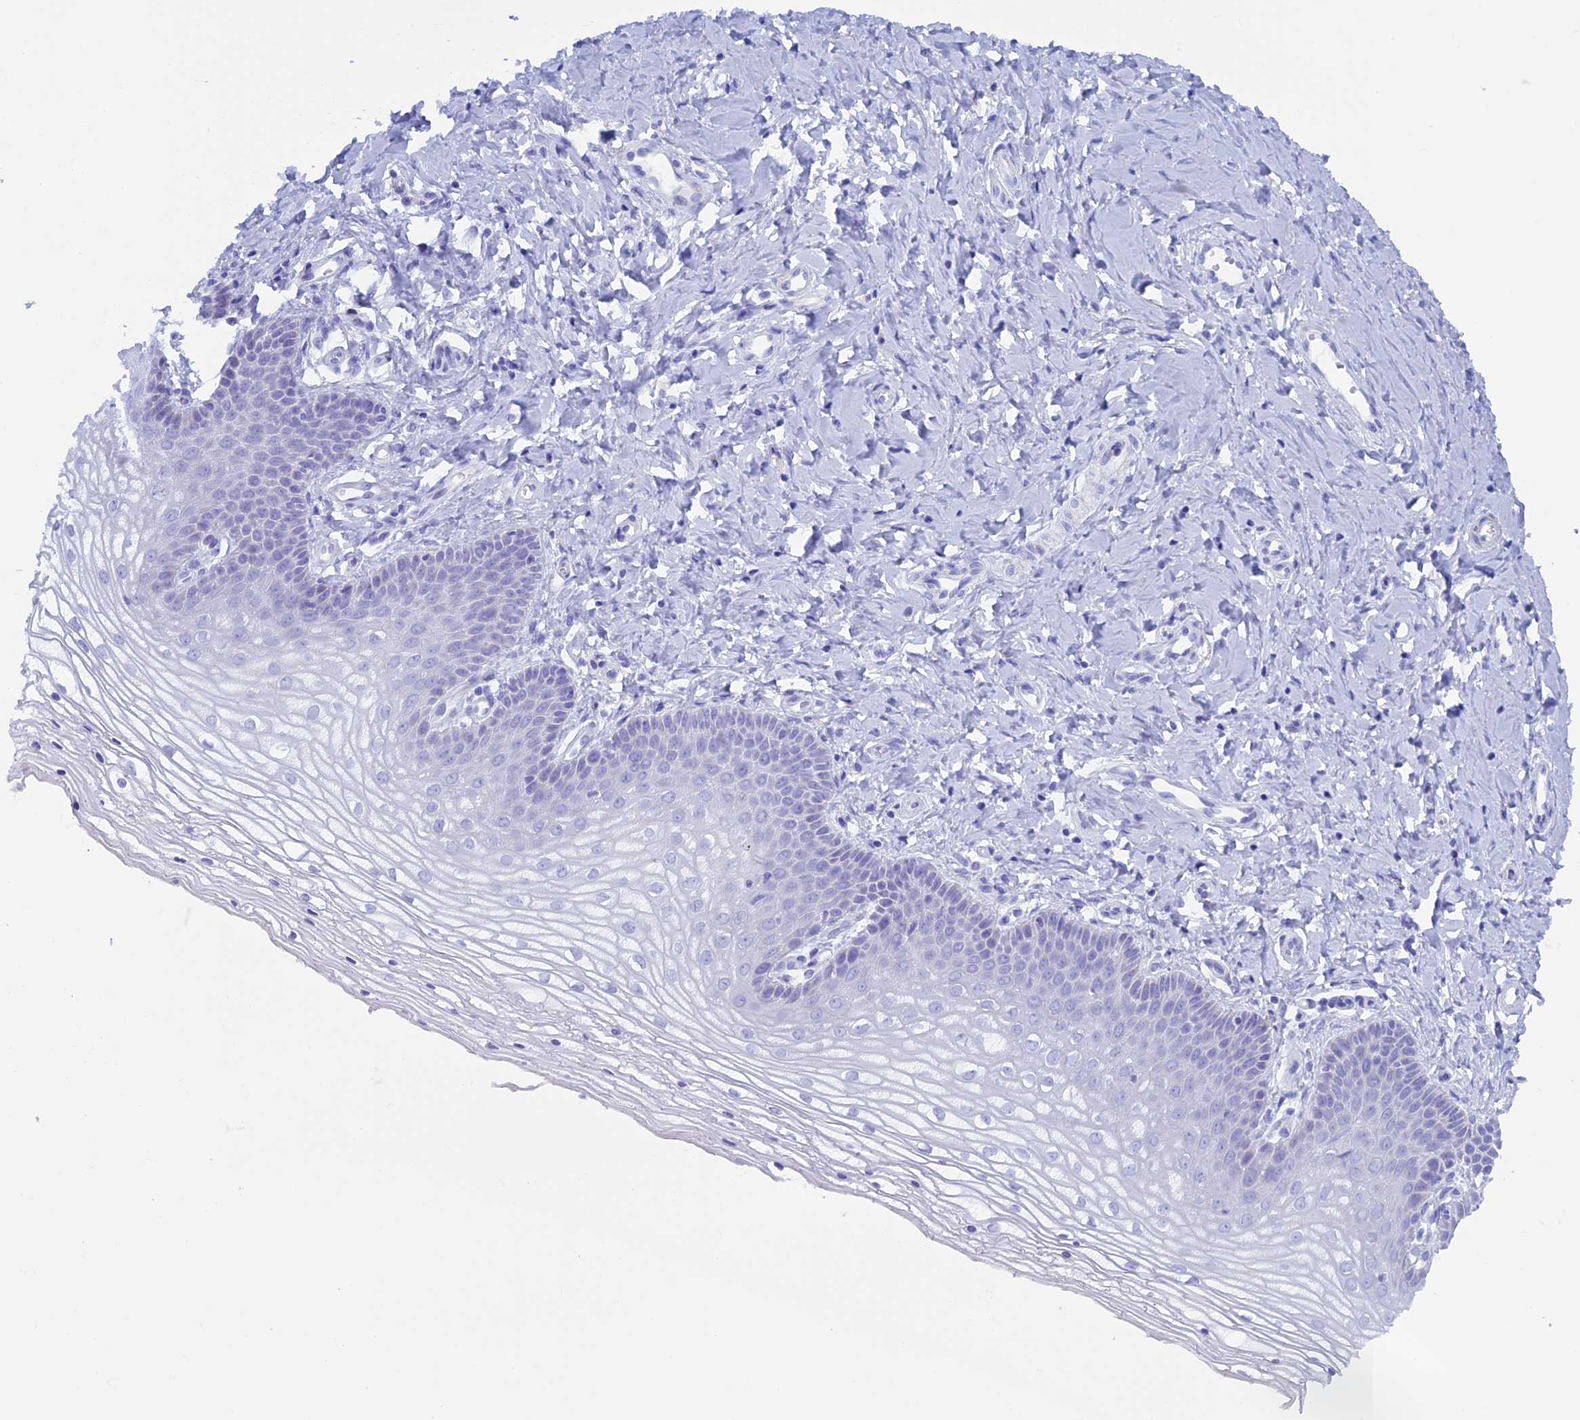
{"staining": {"intensity": "negative", "quantity": "none", "location": "none"}, "tissue": "vagina", "cell_type": "Squamous epithelial cells", "image_type": "normal", "snomed": [{"axis": "morphology", "description": "Normal tissue, NOS"}, {"axis": "topography", "description": "Vagina"}], "caption": "The image displays no significant expression in squamous epithelial cells of vagina.", "gene": "ZNF563", "patient": {"sex": "female", "age": 68}}